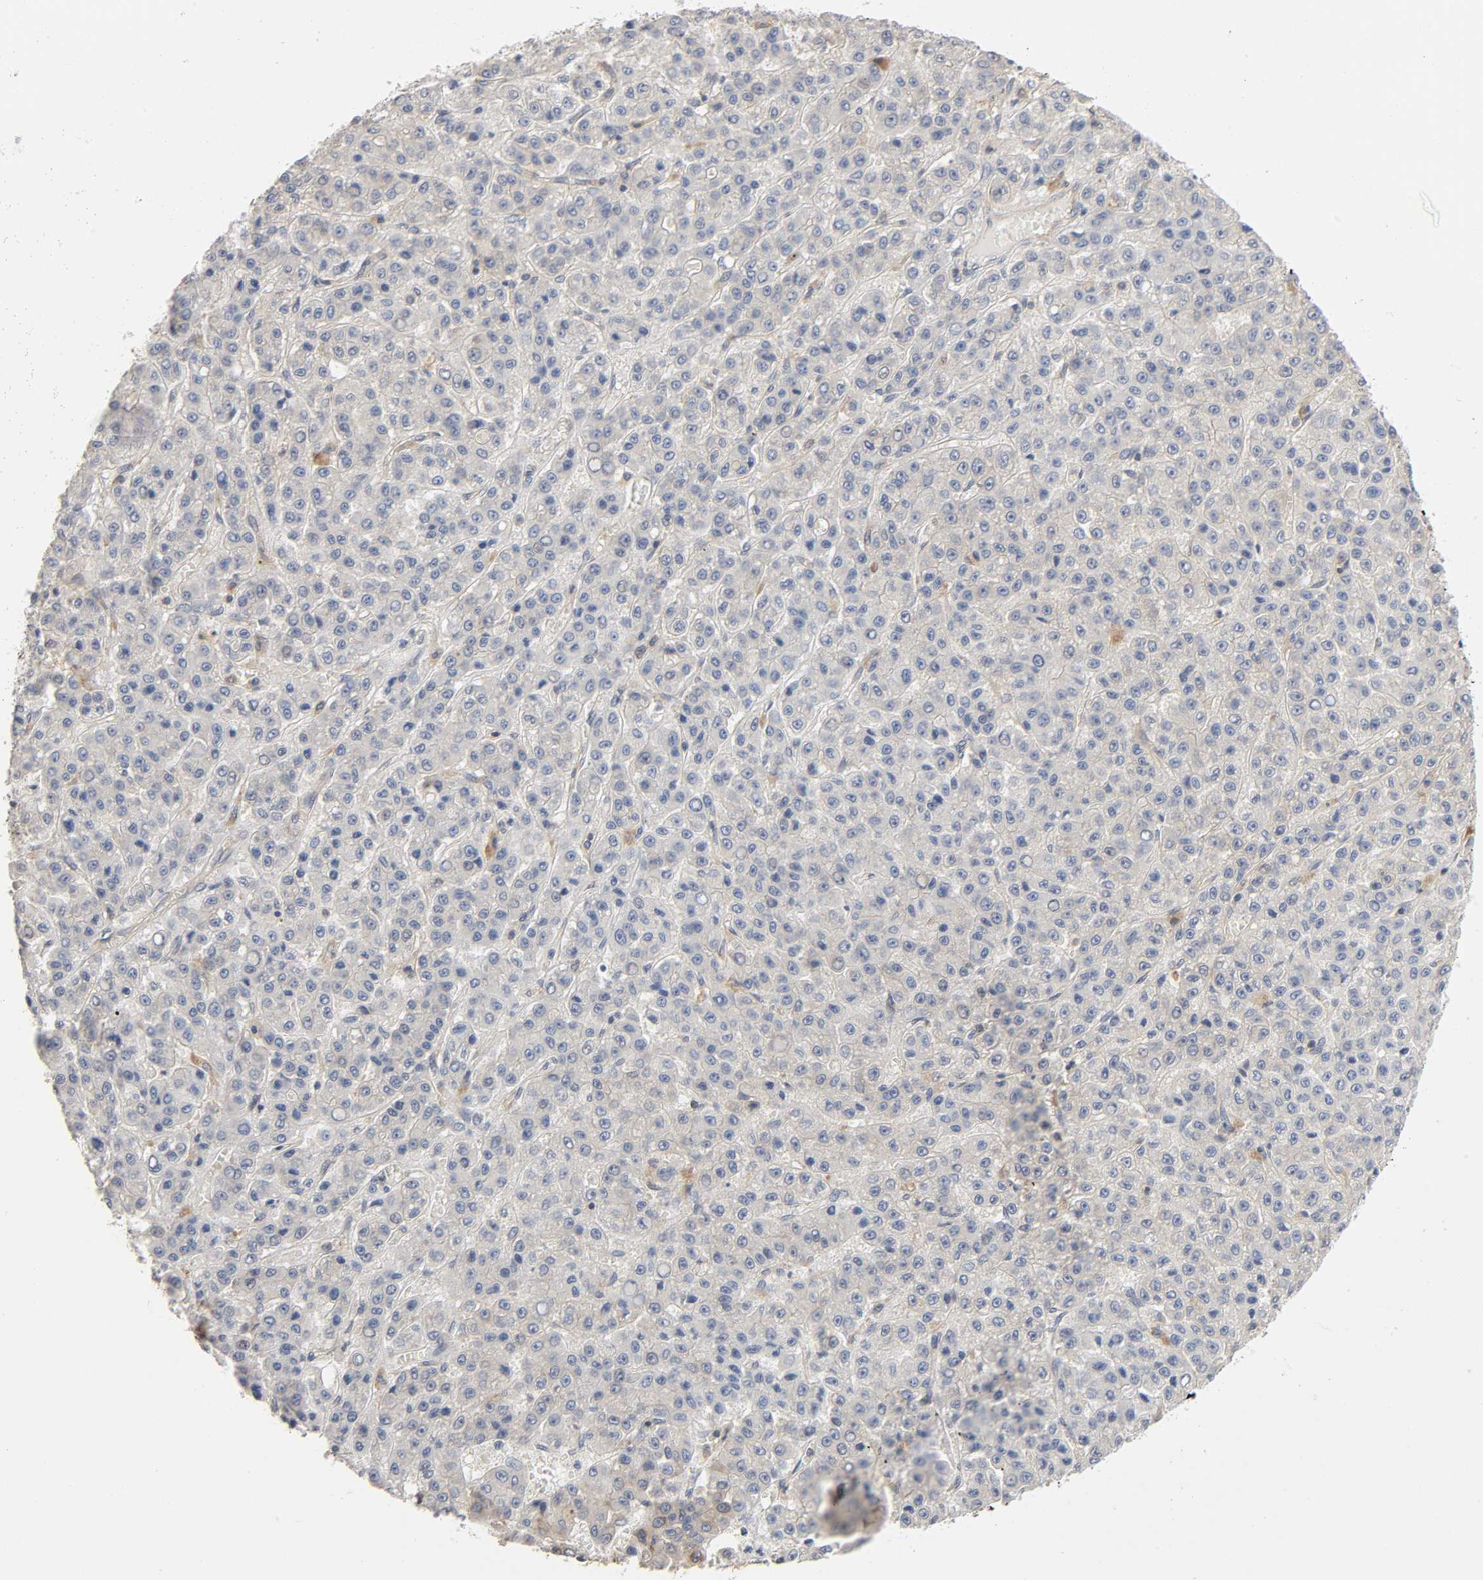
{"staining": {"intensity": "weak", "quantity": "<25%", "location": "cytoplasmic/membranous"}, "tissue": "liver cancer", "cell_type": "Tumor cells", "image_type": "cancer", "snomed": [{"axis": "morphology", "description": "Carcinoma, Hepatocellular, NOS"}, {"axis": "topography", "description": "Liver"}], "caption": "Tumor cells are negative for protein expression in human liver cancer (hepatocellular carcinoma).", "gene": "SCHIP1", "patient": {"sex": "male", "age": 70}}